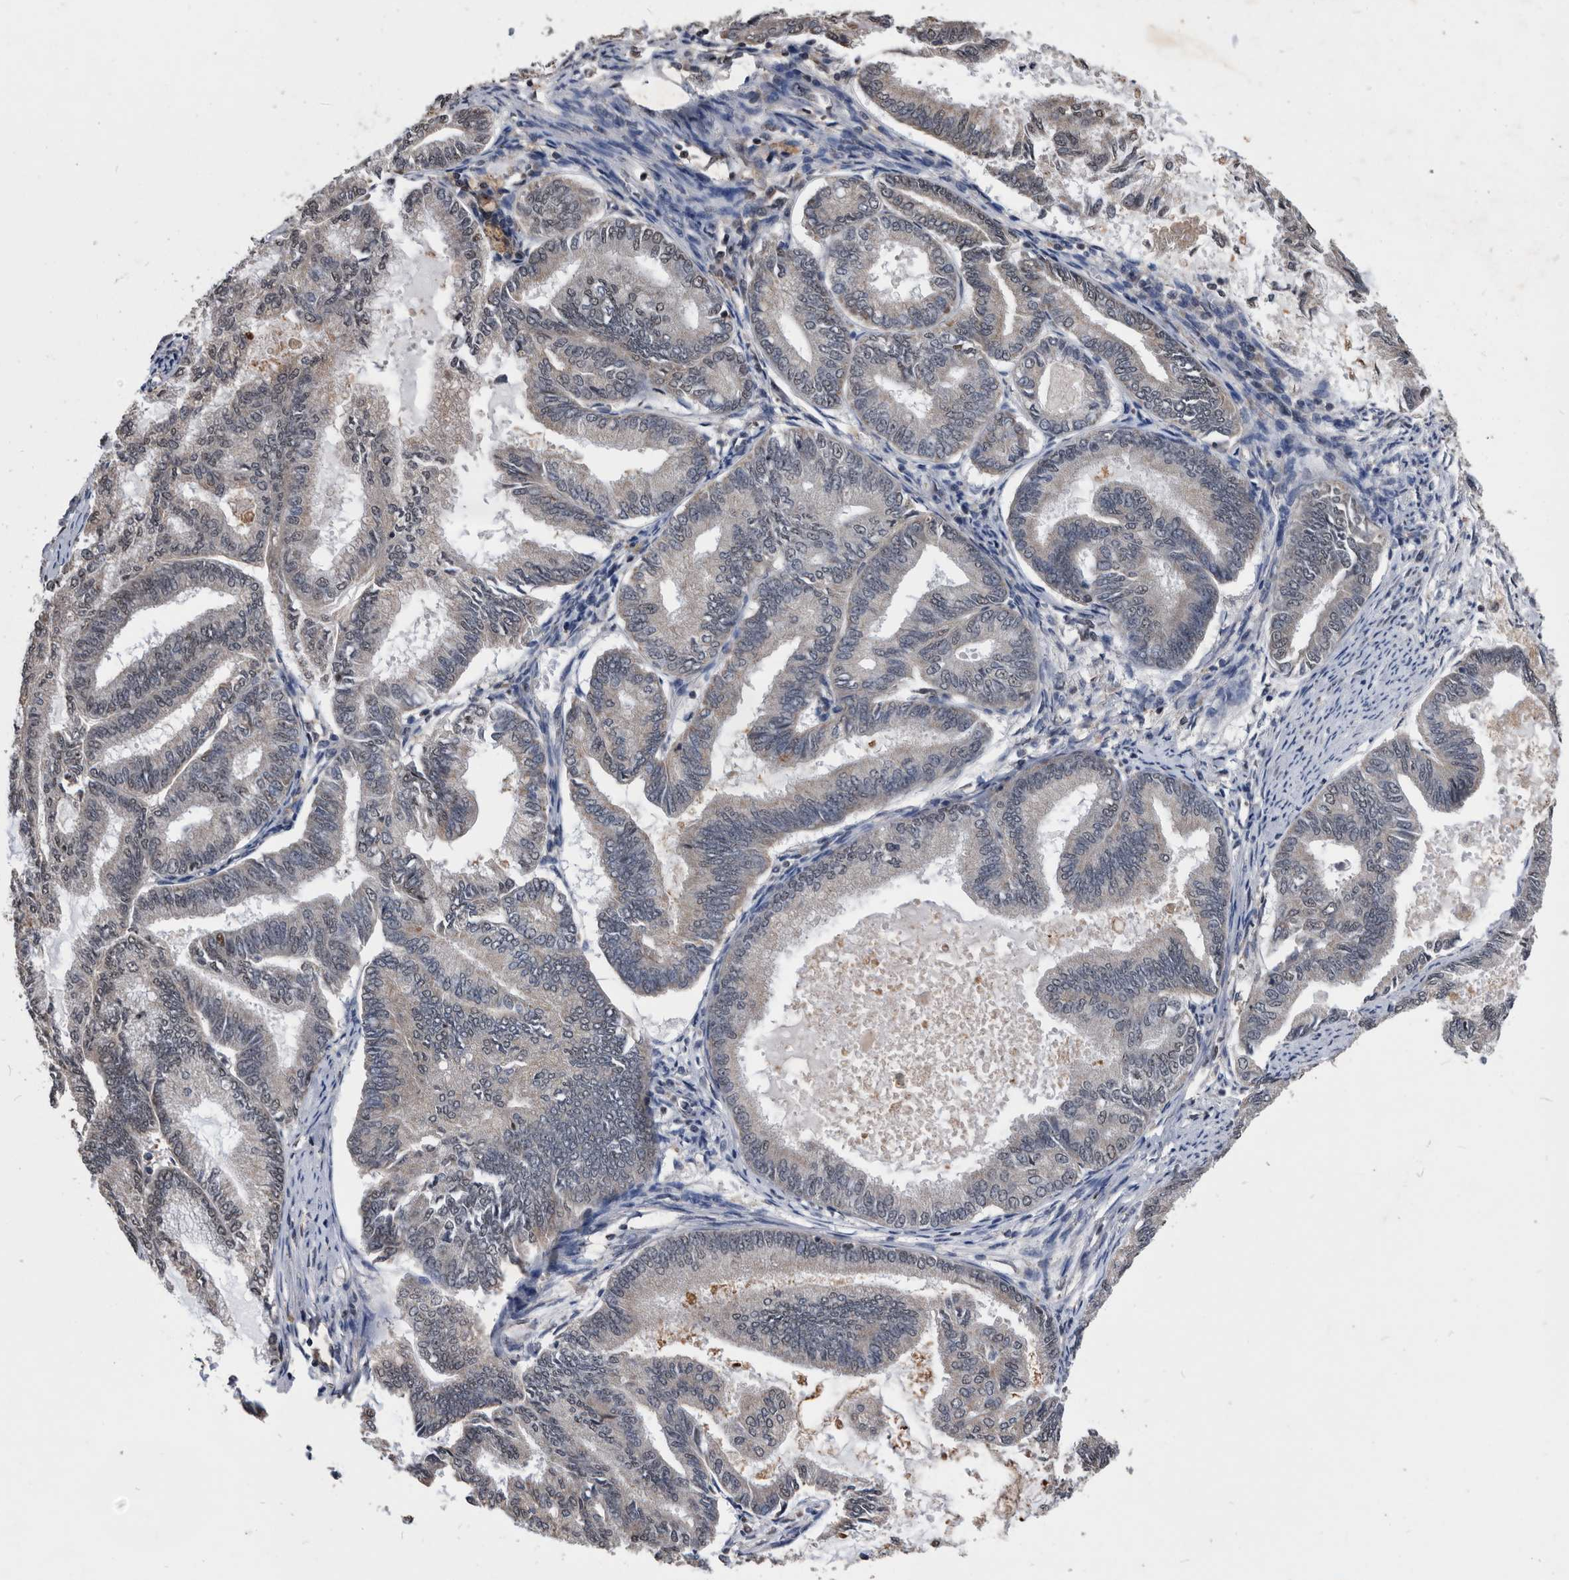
{"staining": {"intensity": "weak", "quantity": "25%-75%", "location": "cytoplasmic/membranous"}, "tissue": "endometrial cancer", "cell_type": "Tumor cells", "image_type": "cancer", "snomed": [{"axis": "morphology", "description": "Adenocarcinoma, NOS"}, {"axis": "topography", "description": "Endometrium"}], "caption": "DAB (3,3'-diaminobenzidine) immunohistochemical staining of endometrial adenocarcinoma exhibits weak cytoplasmic/membranous protein positivity in about 25%-75% of tumor cells. (IHC, brightfield microscopy, high magnification).", "gene": "NRBP1", "patient": {"sex": "female", "age": 86}}